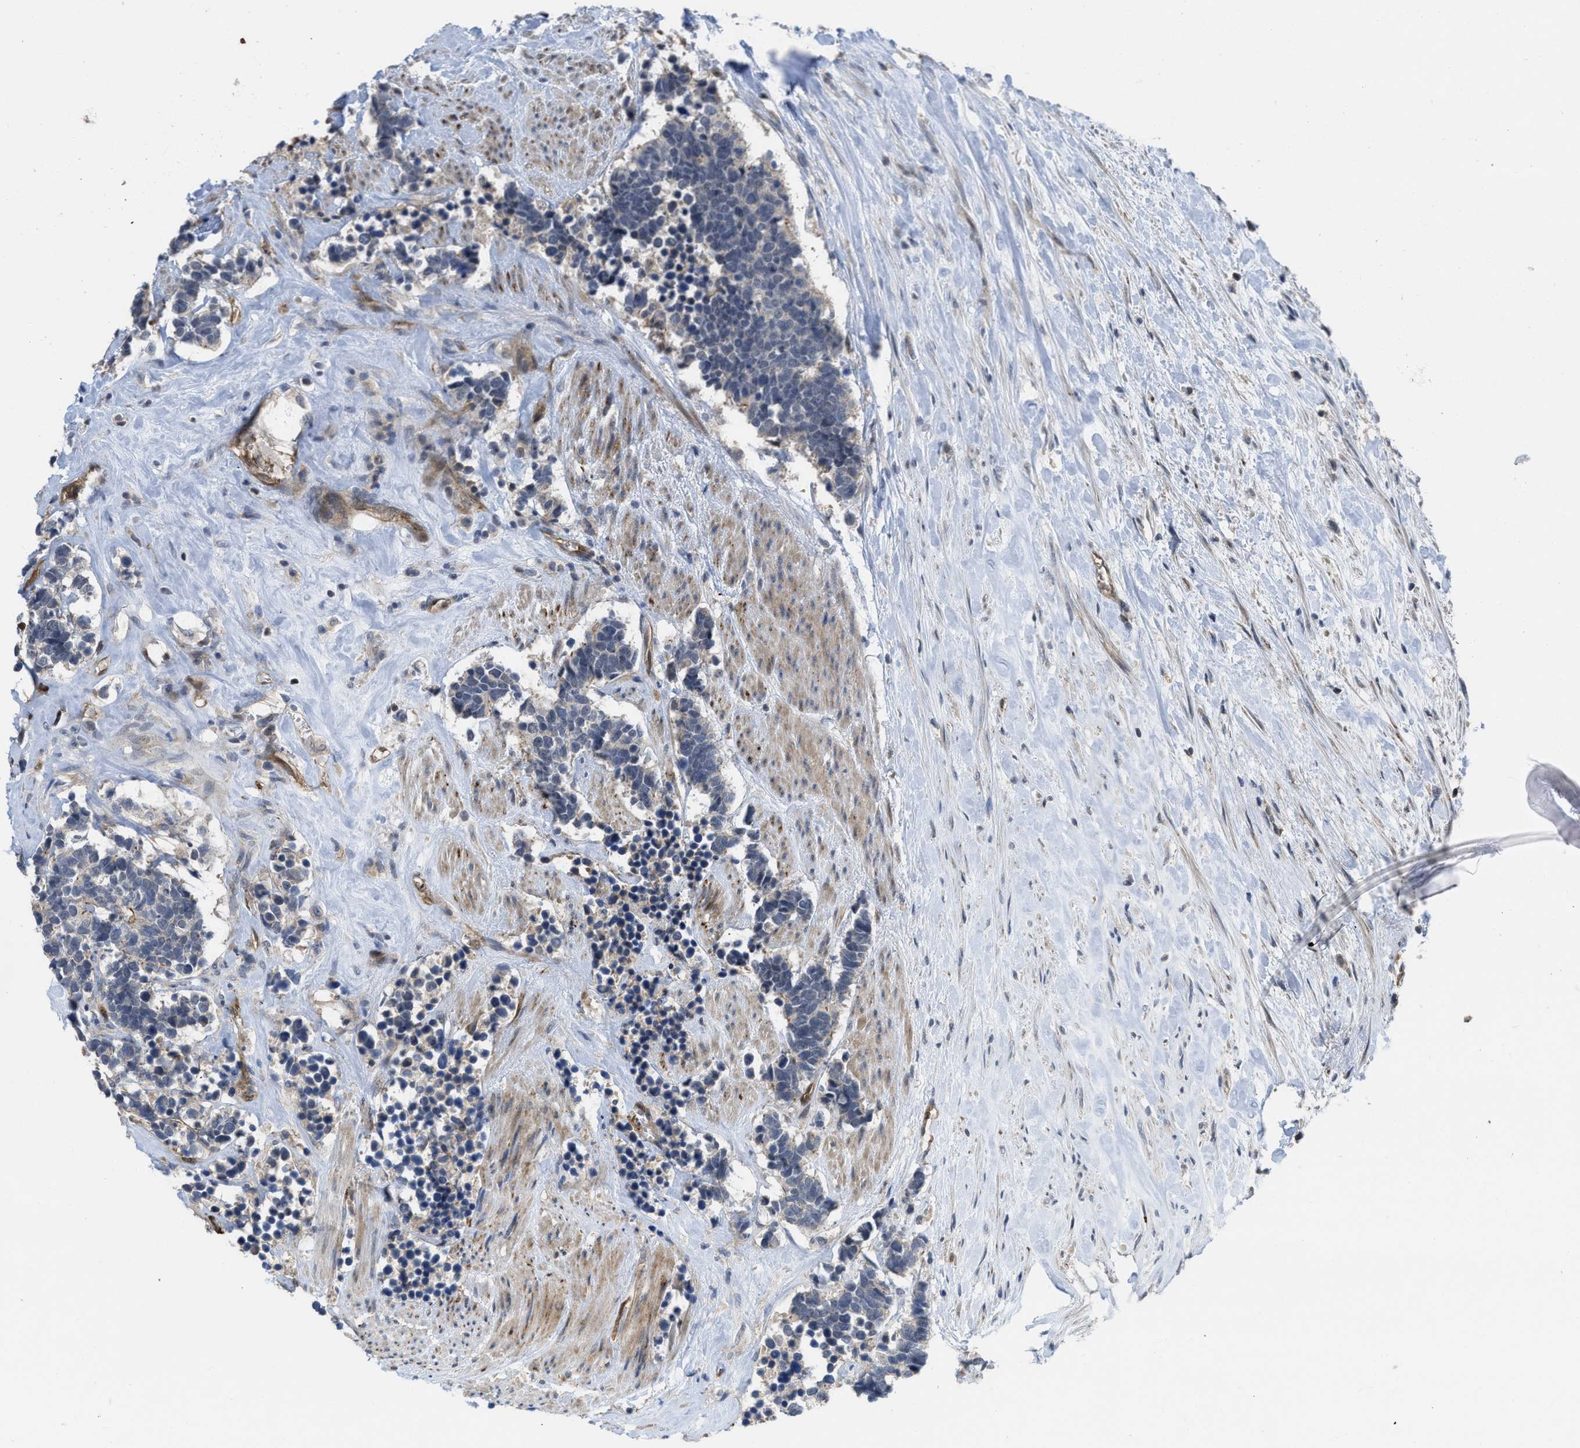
{"staining": {"intensity": "negative", "quantity": "none", "location": "none"}, "tissue": "carcinoid", "cell_type": "Tumor cells", "image_type": "cancer", "snomed": [{"axis": "morphology", "description": "Carcinoma, NOS"}, {"axis": "morphology", "description": "Carcinoid, malignant, NOS"}, {"axis": "topography", "description": "Urinary bladder"}], "caption": "Immunohistochemical staining of carcinoid (malignant) exhibits no significant expression in tumor cells.", "gene": "LDAF1", "patient": {"sex": "male", "age": 57}}